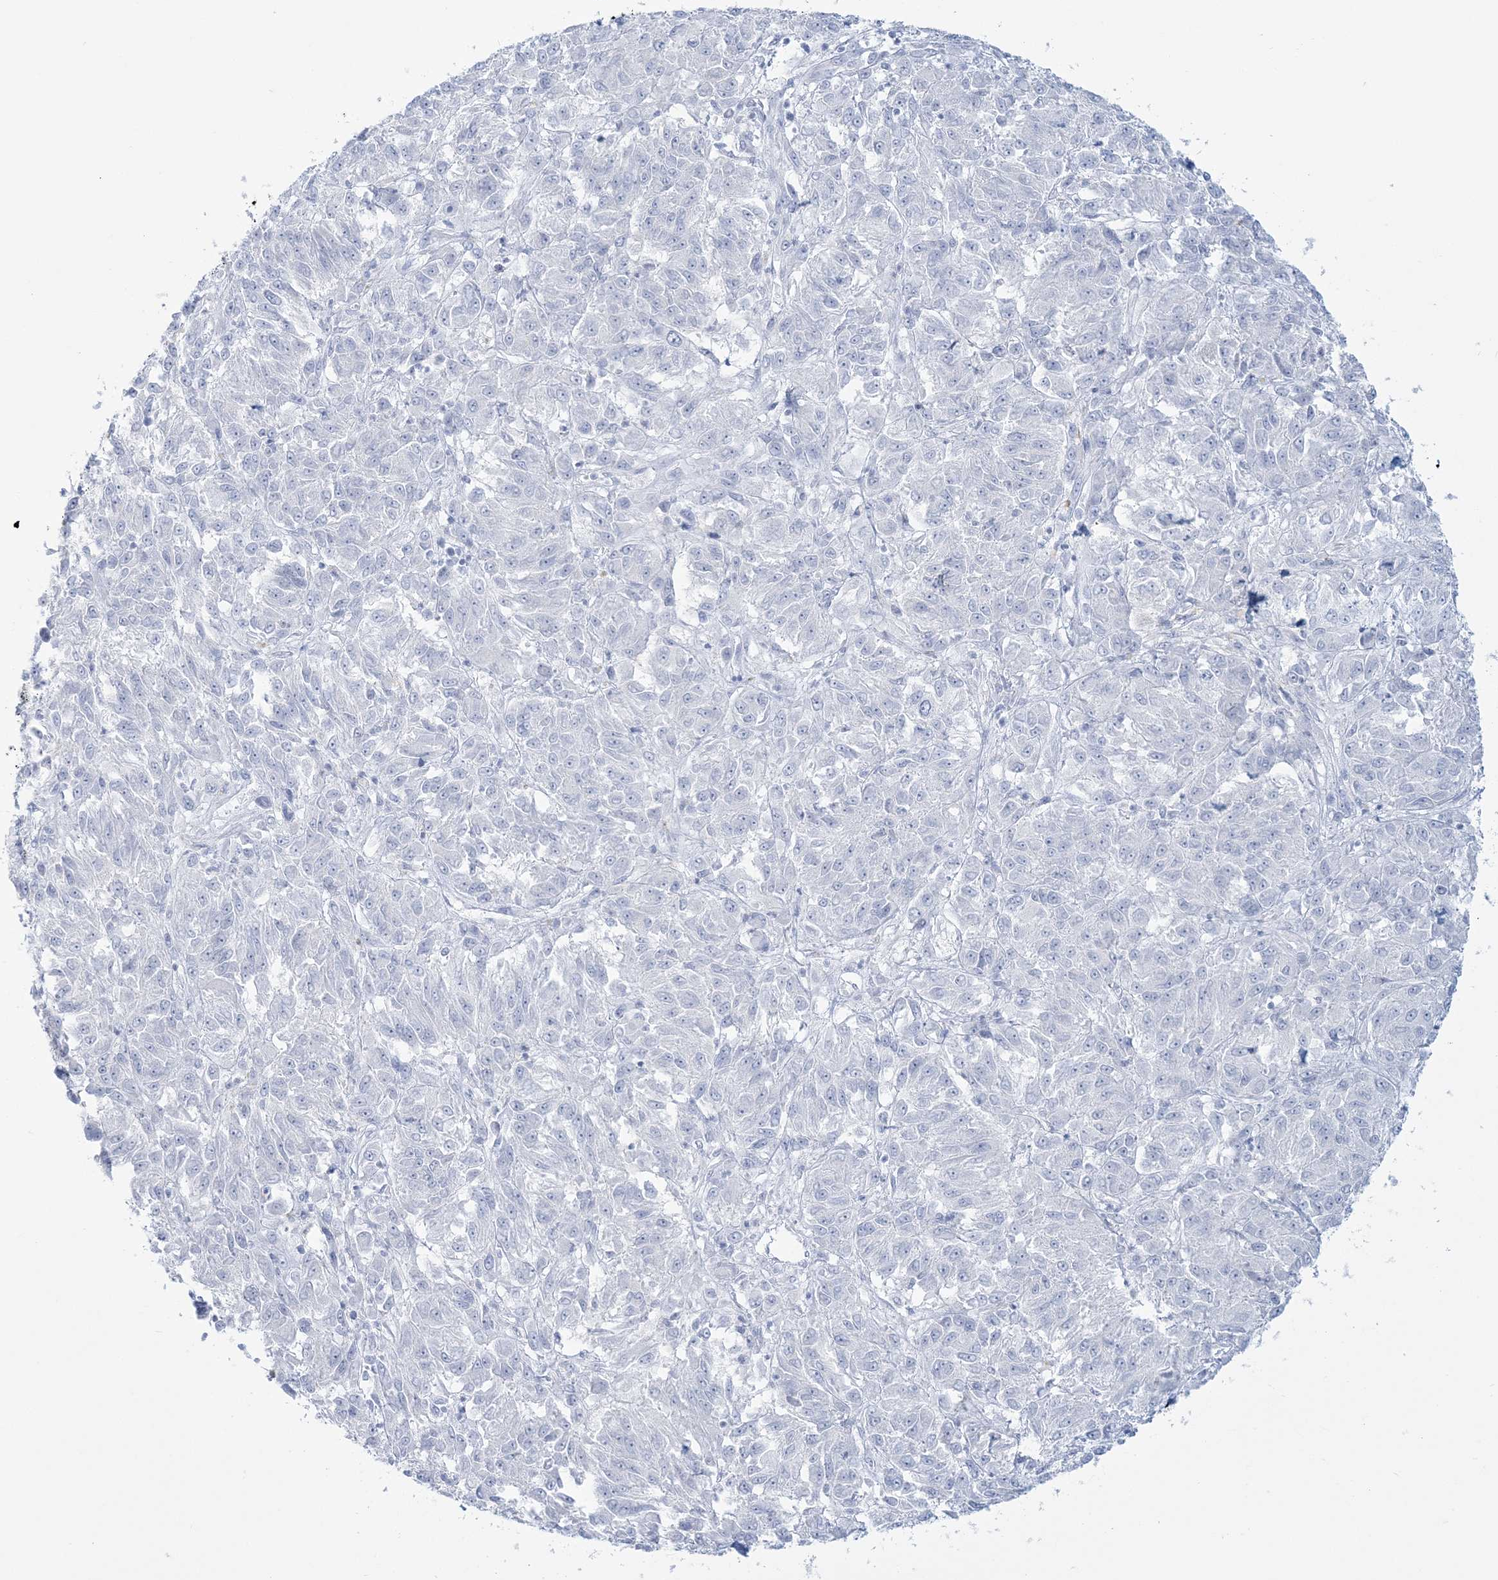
{"staining": {"intensity": "negative", "quantity": "none", "location": "none"}, "tissue": "melanoma", "cell_type": "Tumor cells", "image_type": "cancer", "snomed": [{"axis": "morphology", "description": "Malignant melanoma, Metastatic site"}, {"axis": "topography", "description": "Lung"}], "caption": "Tumor cells show no significant expression in melanoma.", "gene": "ADGB", "patient": {"sex": "male", "age": 64}}